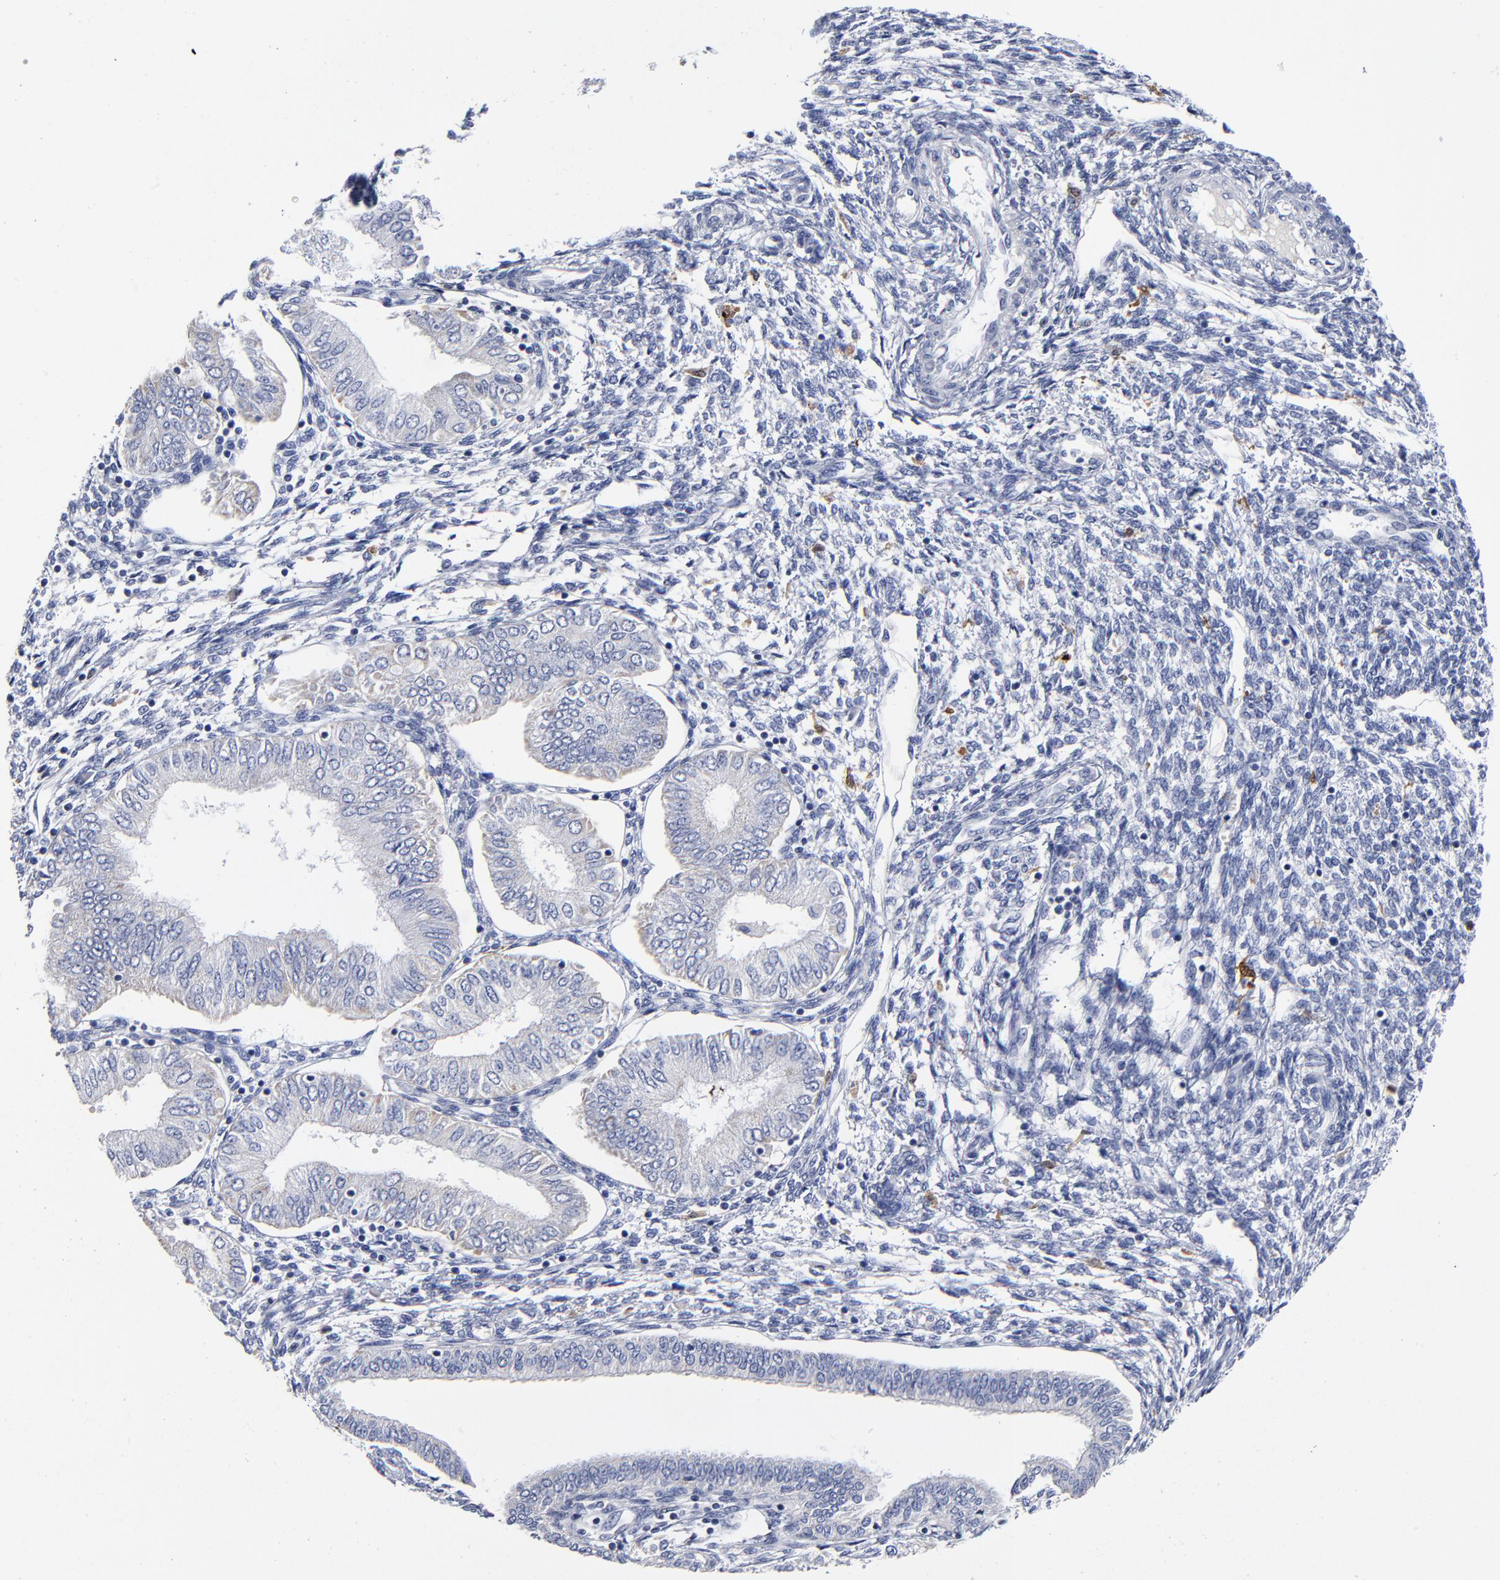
{"staining": {"intensity": "weak", "quantity": "<25%", "location": "cytoplasmic/membranous"}, "tissue": "endometrial cancer", "cell_type": "Tumor cells", "image_type": "cancer", "snomed": [{"axis": "morphology", "description": "Adenocarcinoma, NOS"}, {"axis": "topography", "description": "Endometrium"}], "caption": "This is a micrograph of immunohistochemistry staining of endometrial adenocarcinoma, which shows no expression in tumor cells.", "gene": "PTP4A1", "patient": {"sex": "female", "age": 51}}